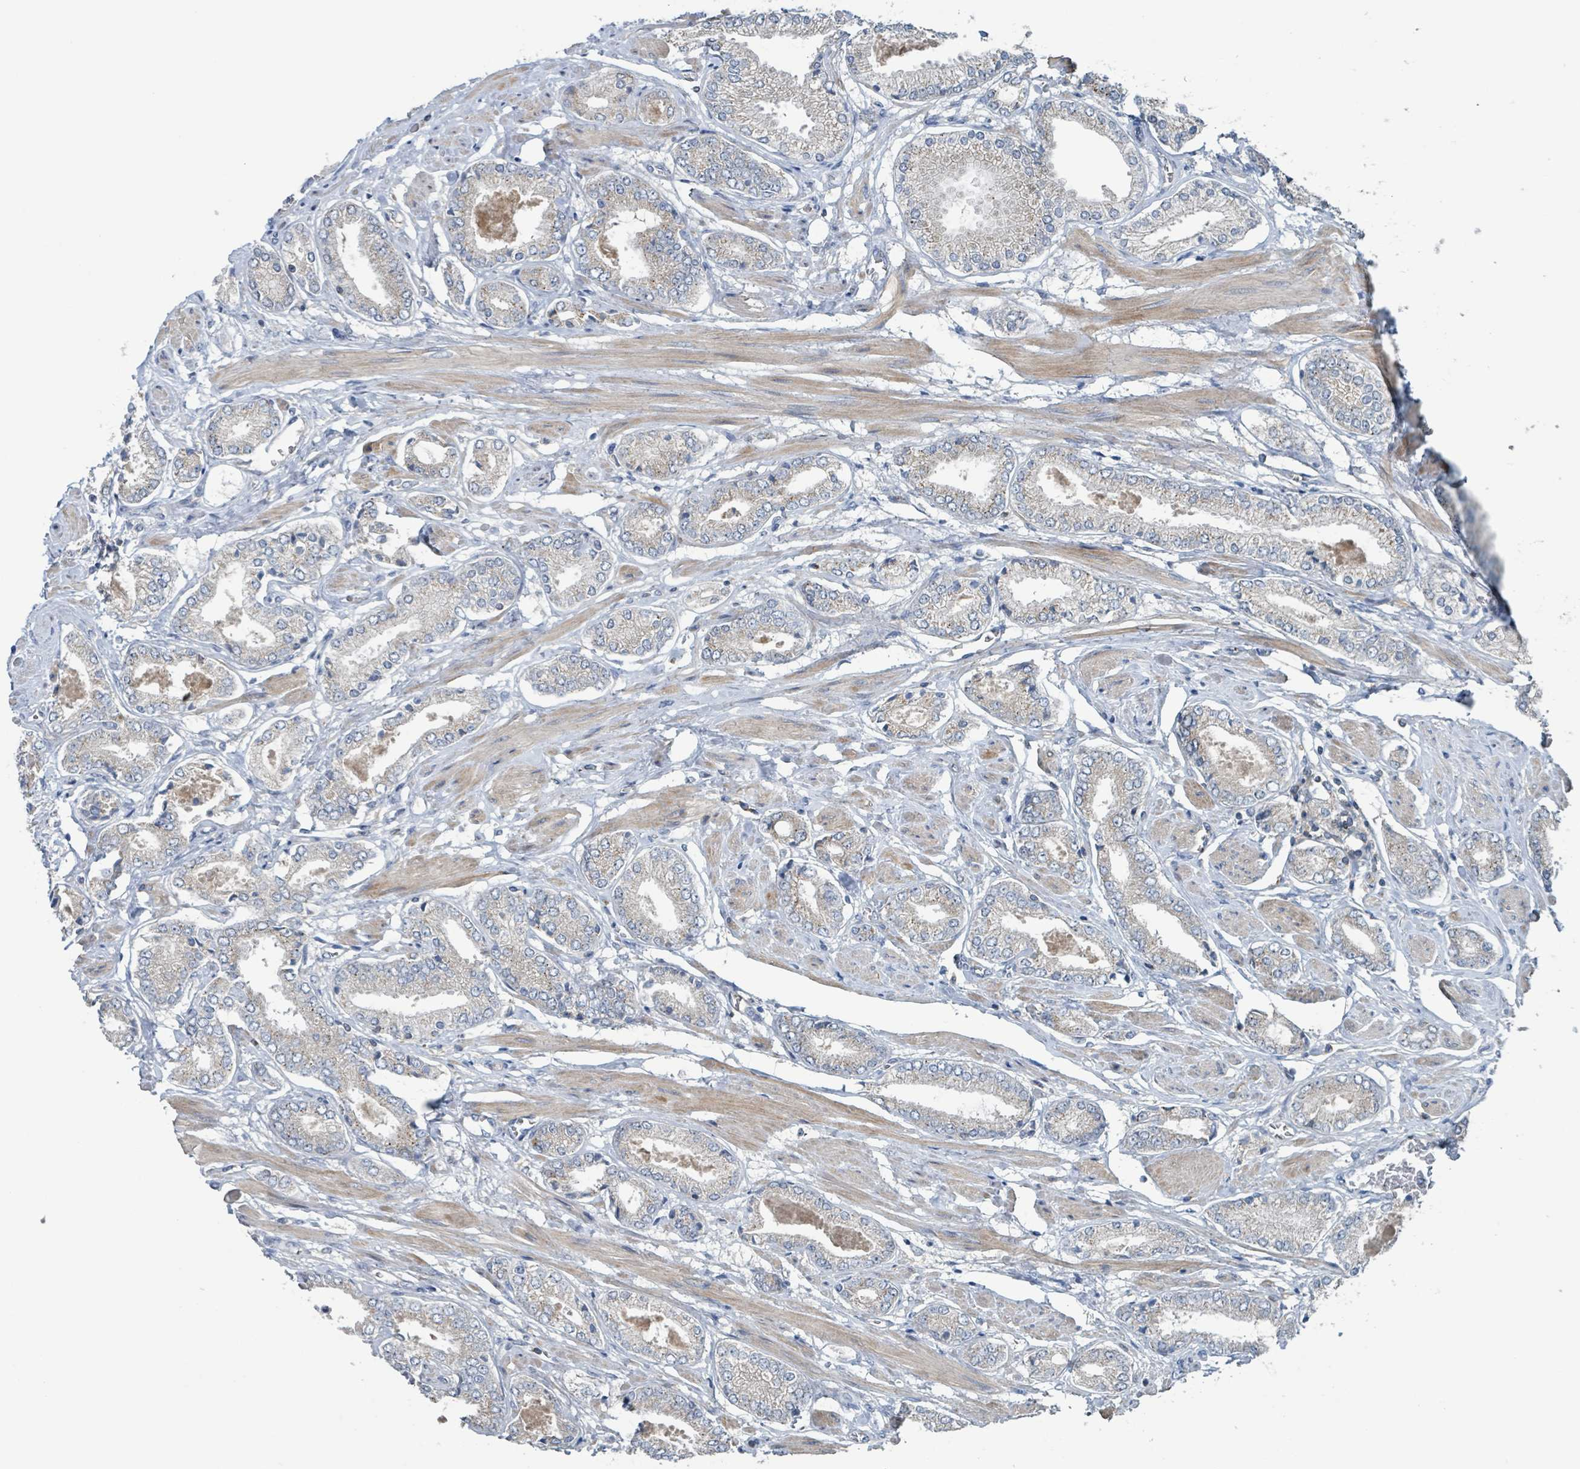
{"staining": {"intensity": "strong", "quantity": "<25%", "location": "cytoplasmic/membranous"}, "tissue": "prostate cancer", "cell_type": "Tumor cells", "image_type": "cancer", "snomed": [{"axis": "morphology", "description": "Adenocarcinoma, High grade"}, {"axis": "topography", "description": "Prostate and seminal vesicle, NOS"}], "caption": "IHC photomicrograph of neoplastic tissue: prostate cancer (adenocarcinoma (high-grade)) stained using immunohistochemistry (IHC) exhibits medium levels of strong protein expression localized specifically in the cytoplasmic/membranous of tumor cells, appearing as a cytoplasmic/membranous brown color.", "gene": "ACBD4", "patient": {"sex": "male", "age": 64}}